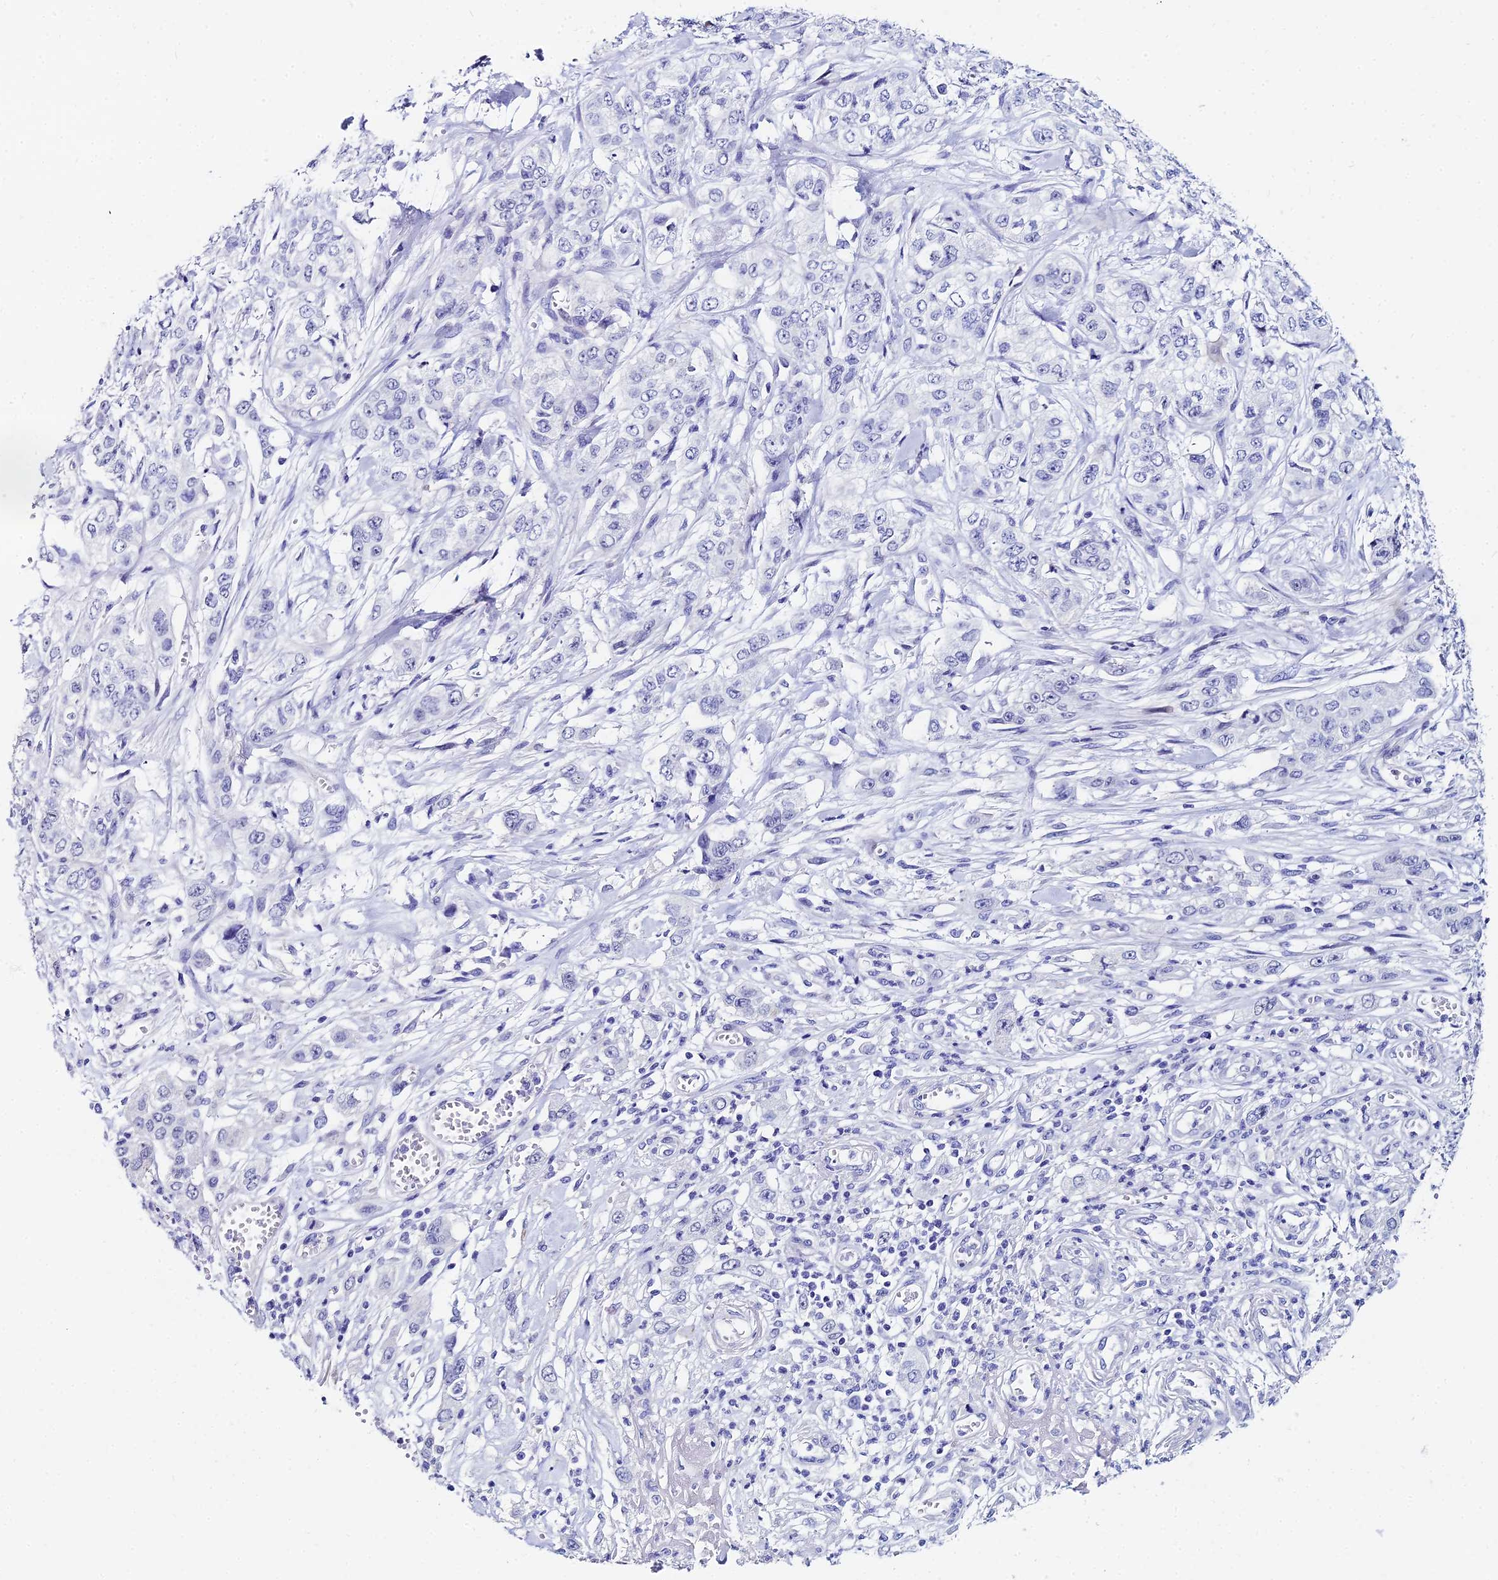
{"staining": {"intensity": "negative", "quantity": "none", "location": "none"}, "tissue": "stomach cancer", "cell_type": "Tumor cells", "image_type": "cancer", "snomed": [{"axis": "morphology", "description": "Adenocarcinoma, NOS"}, {"axis": "topography", "description": "Stomach, upper"}], "caption": "IHC of human stomach cancer reveals no expression in tumor cells. The staining is performed using DAB (3,3'-diaminobenzidine) brown chromogen with nuclei counter-stained in using hematoxylin.", "gene": "HSPA1L", "patient": {"sex": "male", "age": 62}}